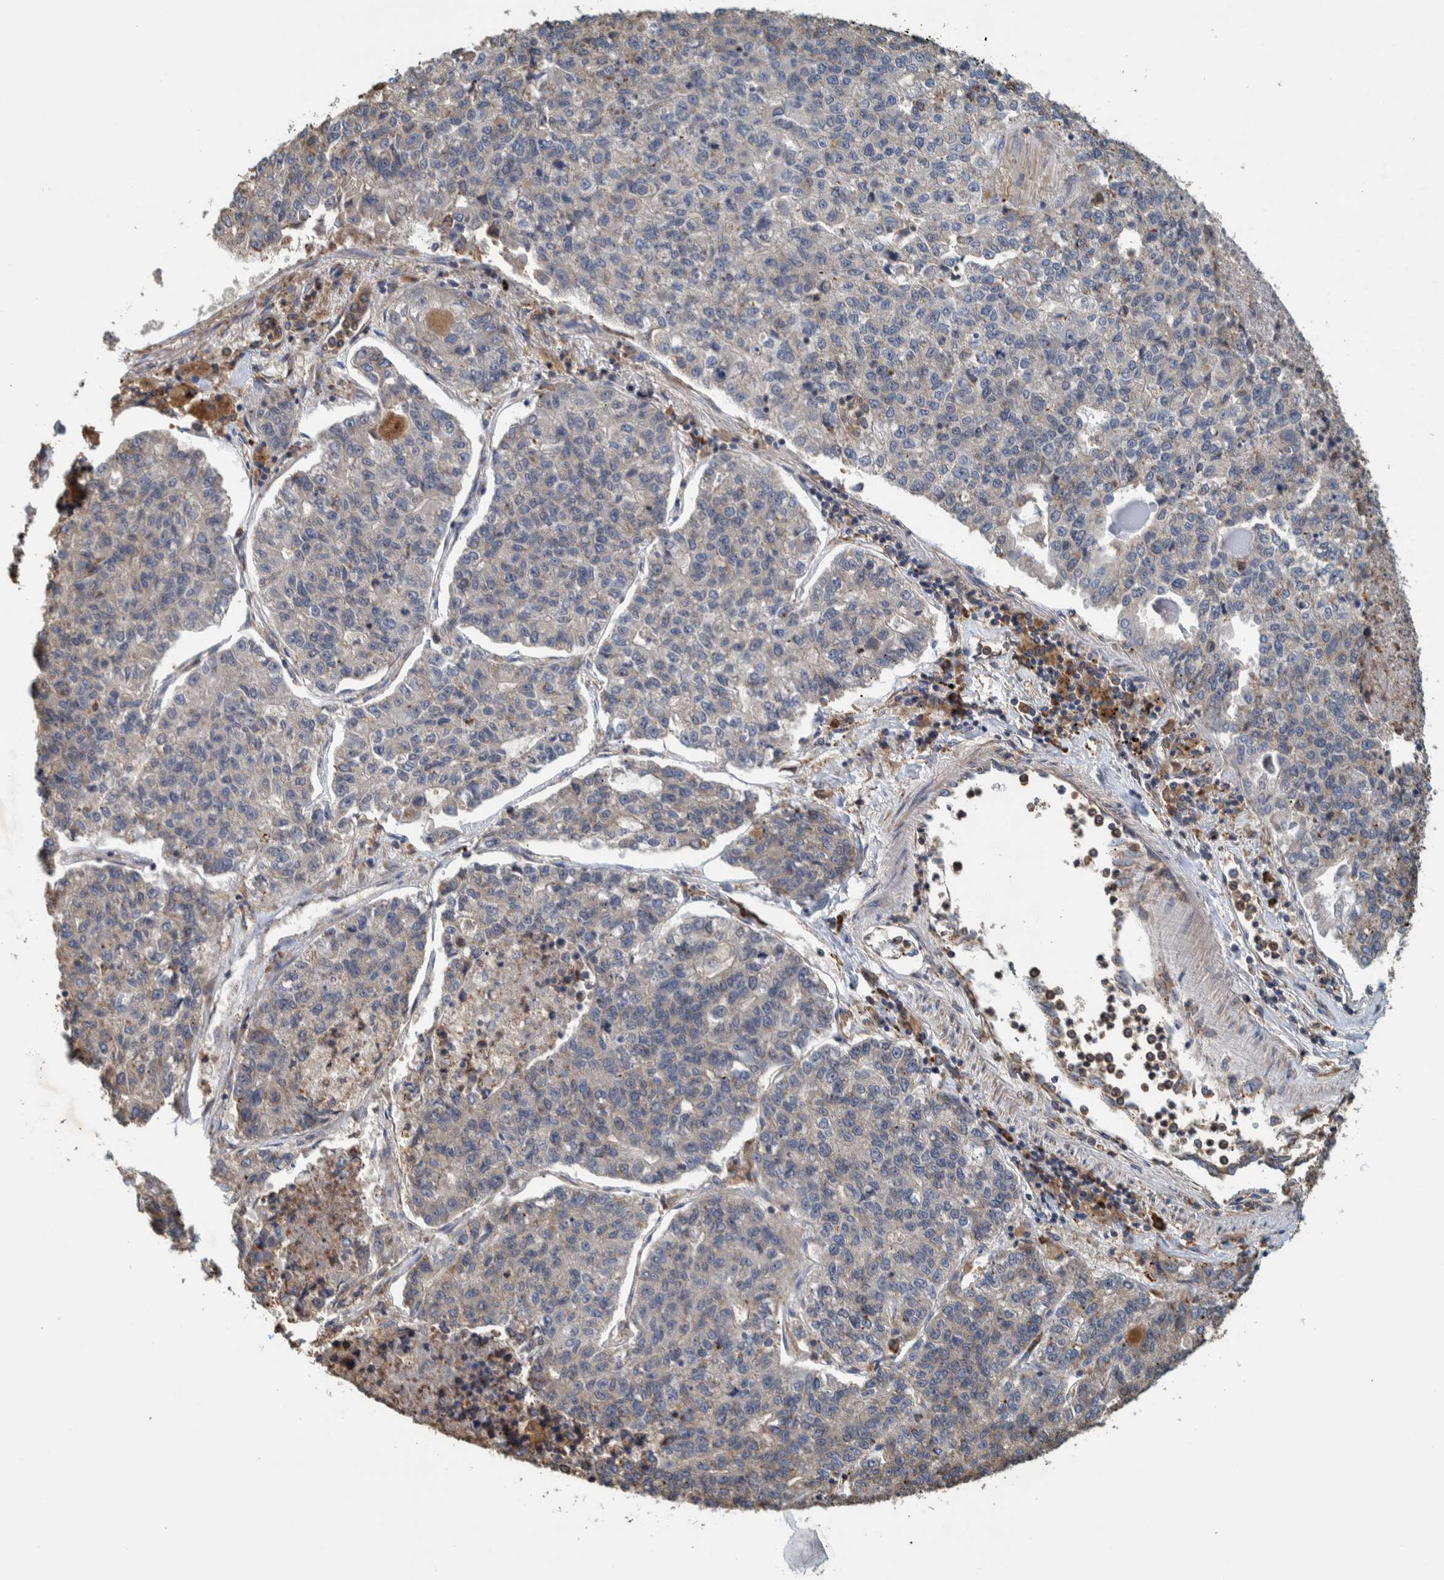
{"staining": {"intensity": "negative", "quantity": "none", "location": "none"}, "tissue": "lung cancer", "cell_type": "Tumor cells", "image_type": "cancer", "snomed": [{"axis": "morphology", "description": "Adenocarcinoma, NOS"}, {"axis": "topography", "description": "Lung"}], "caption": "The histopathology image displays no significant positivity in tumor cells of lung cancer.", "gene": "PLA2G3", "patient": {"sex": "male", "age": 49}}